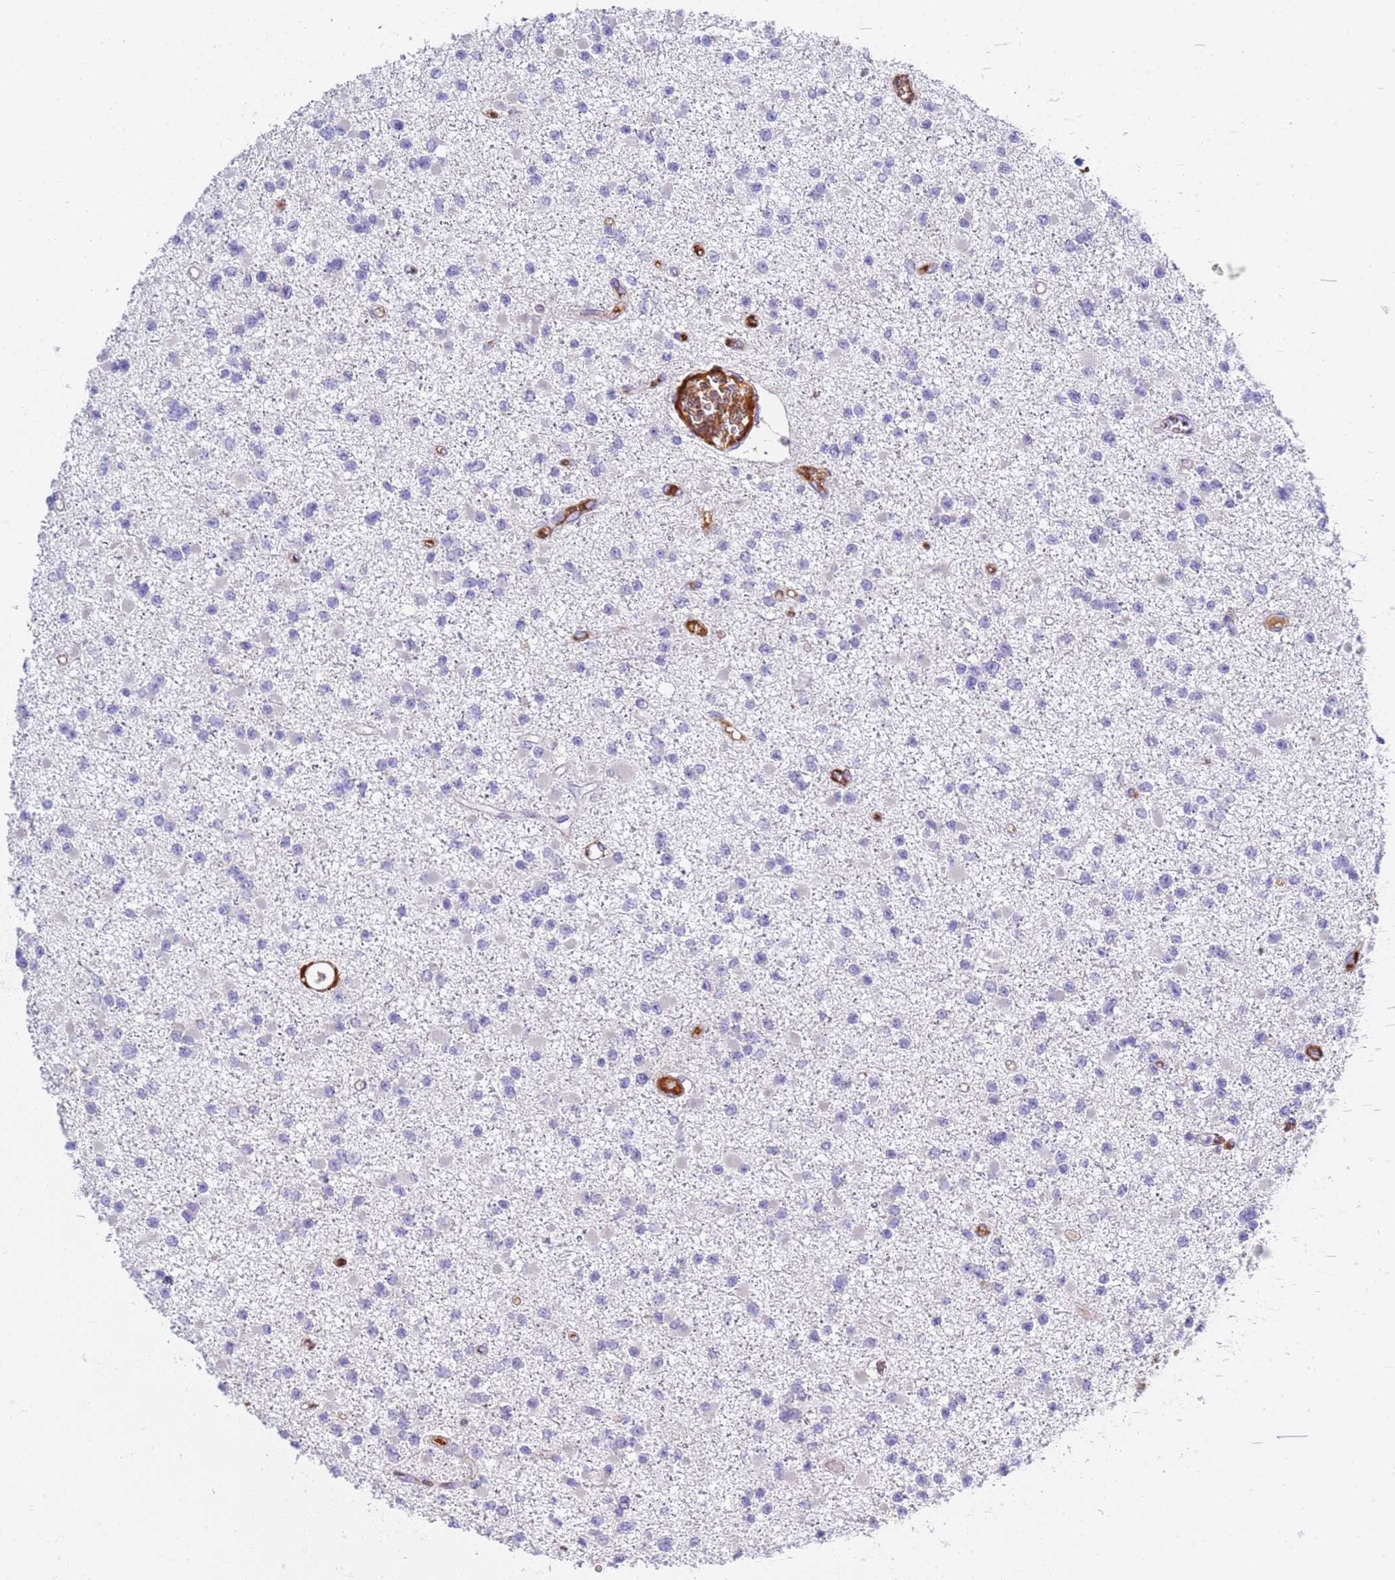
{"staining": {"intensity": "negative", "quantity": "none", "location": "none"}, "tissue": "glioma", "cell_type": "Tumor cells", "image_type": "cancer", "snomed": [{"axis": "morphology", "description": "Glioma, malignant, Low grade"}, {"axis": "topography", "description": "Brain"}], "caption": "High magnification brightfield microscopy of malignant glioma (low-grade) stained with DAB (3,3'-diaminobenzidine) (brown) and counterstained with hematoxylin (blue): tumor cells show no significant expression.", "gene": "C4orf46", "patient": {"sex": "female", "age": 22}}